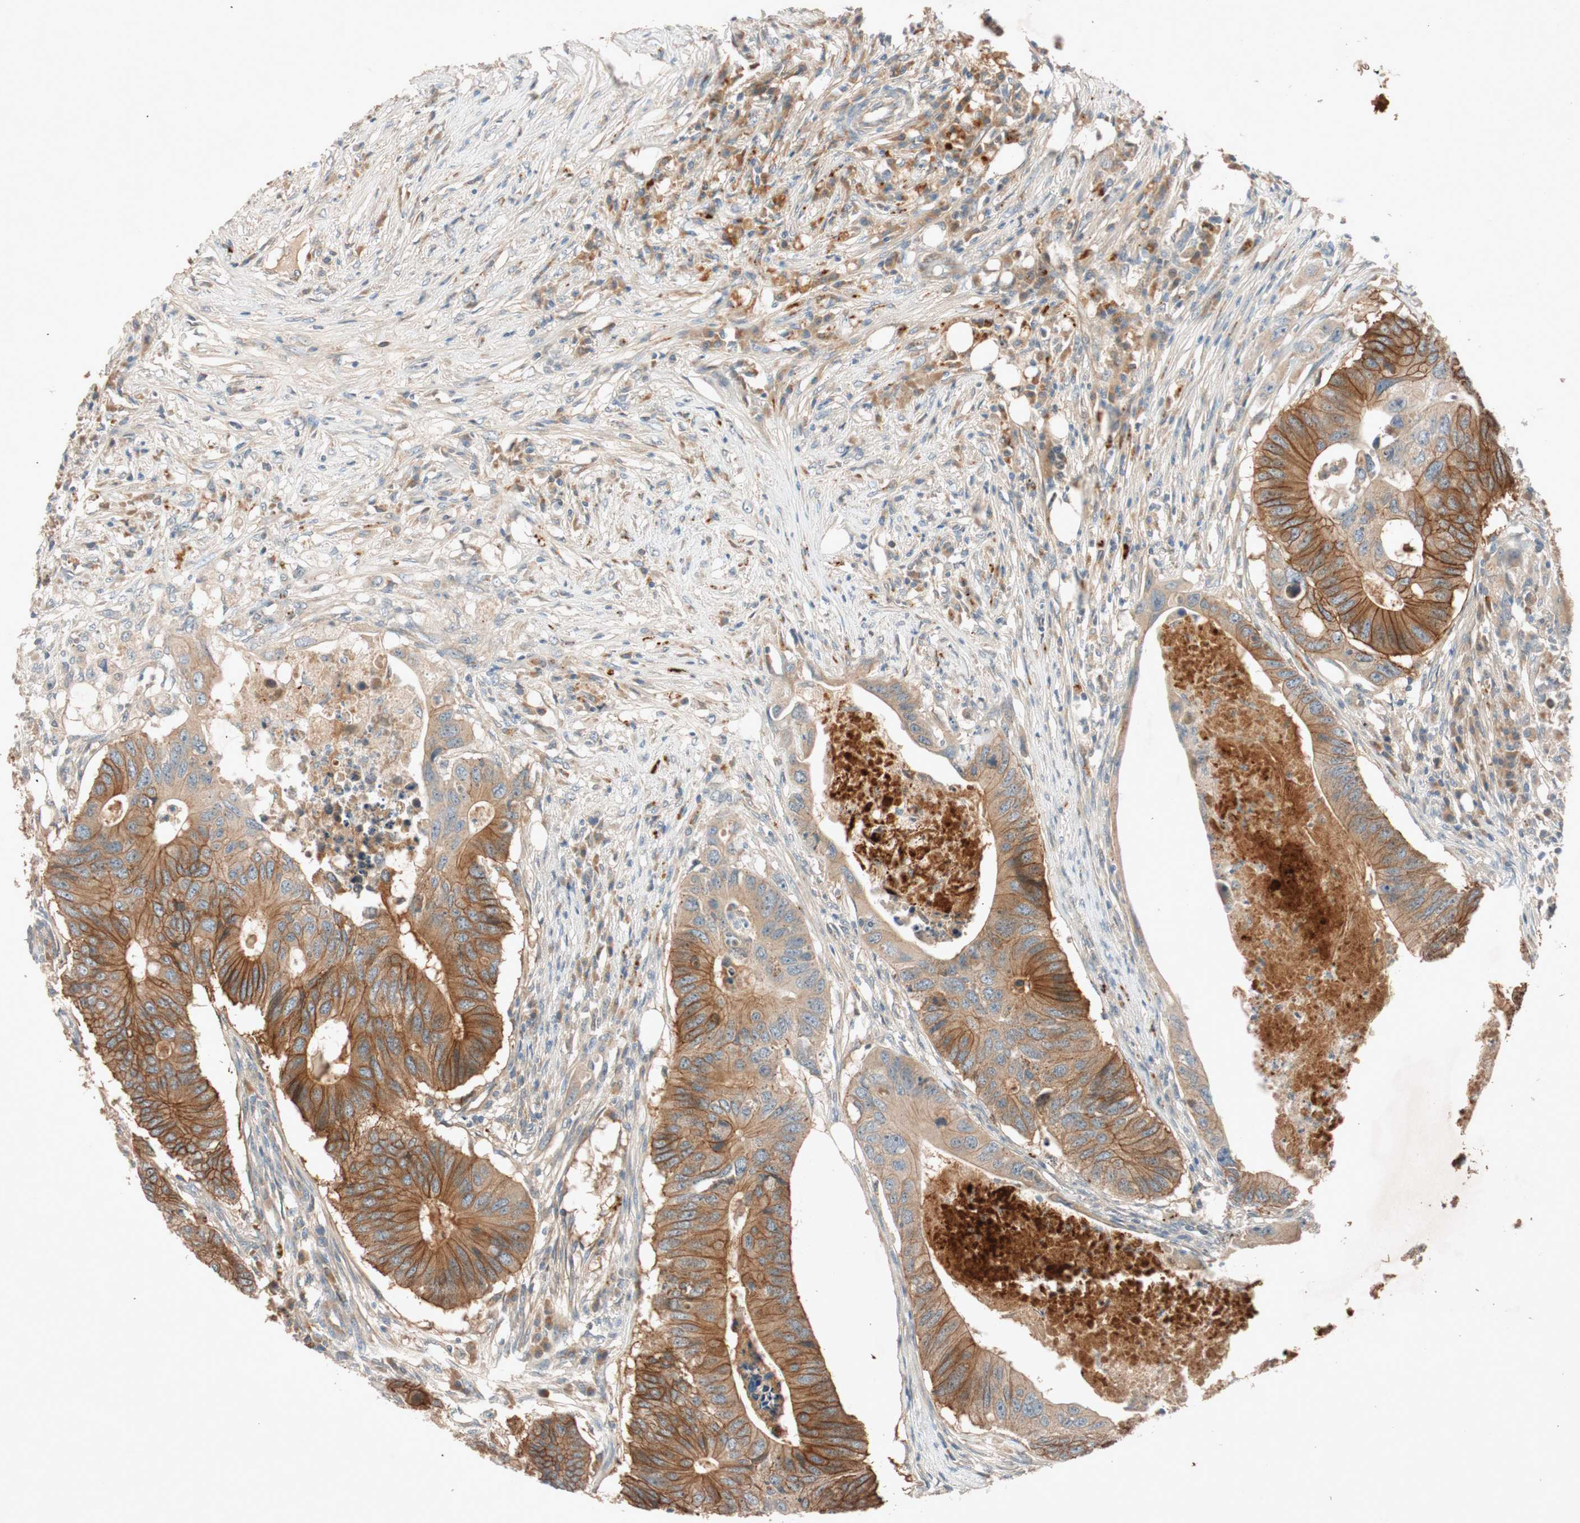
{"staining": {"intensity": "strong", "quantity": ">75%", "location": "cytoplasmic/membranous"}, "tissue": "colorectal cancer", "cell_type": "Tumor cells", "image_type": "cancer", "snomed": [{"axis": "morphology", "description": "Adenocarcinoma, NOS"}, {"axis": "topography", "description": "Colon"}], "caption": "This is an image of immunohistochemistry staining of adenocarcinoma (colorectal), which shows strong staining in the cytoplasmic/membranous of tumor cells.", "gene": "EPHA6", "patient": {"sex": "male", "age": 71}}